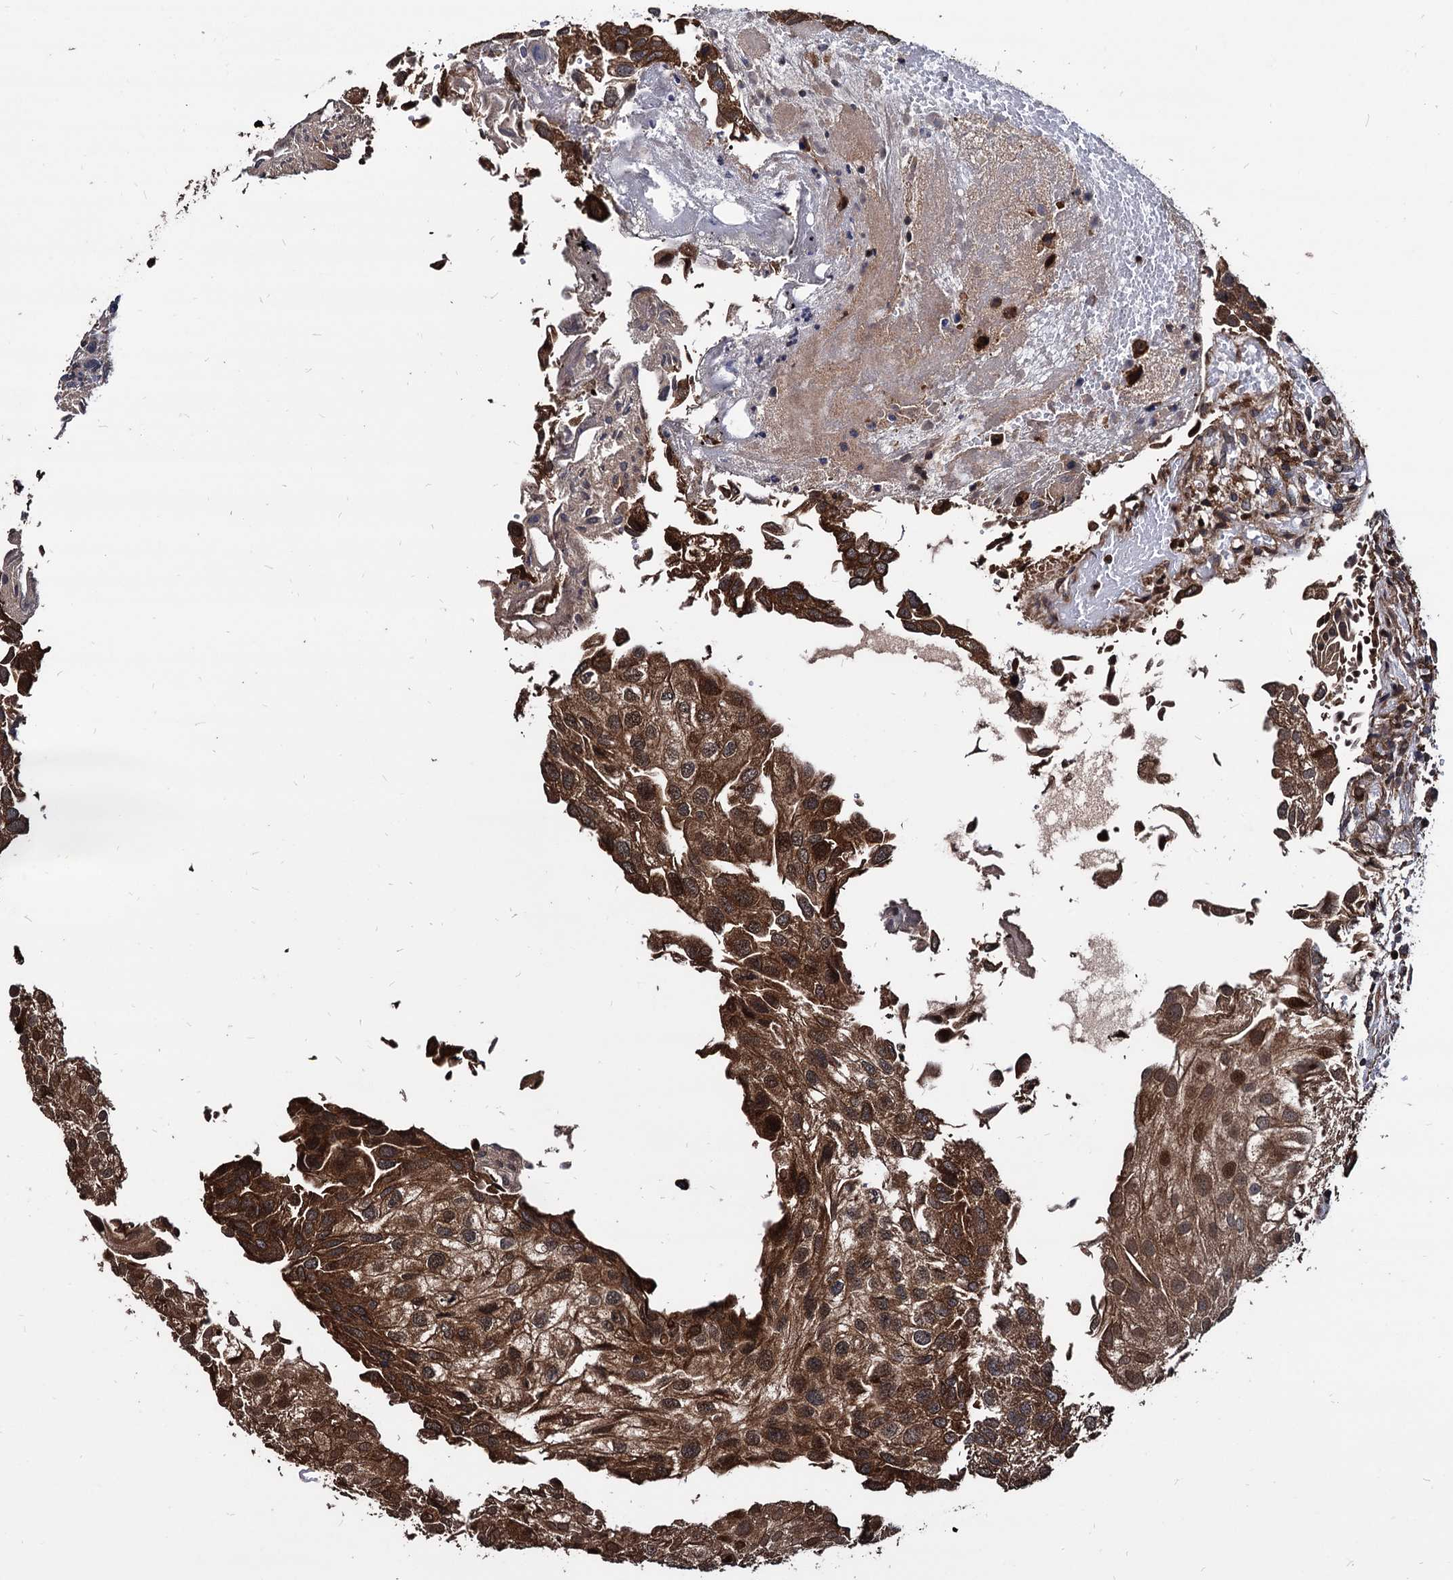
{"staining": {"intensity": "strong", "quantity": ">75%", "location": "cytoplasmic/membranous"}, "tissue": "urothelial cancer", "cell_type": "Tumor cells", "image_type": "cancer", "snomed": [{"axis": "morphology", "description": "Urothelial carcinoma, Low grade"}, {"axis": "topography", "description": "Urinary bladder"}], "caption": "An immunohistochemistry (IHC) histopathology image of tumor tissue is shown. Protein staining in brown labels strong cytoplasmic/membranous positivity in urothelial cancer within tumor cells.", "gene": "ANKRD12", "patient": {"sex": "female", "age": 89}}